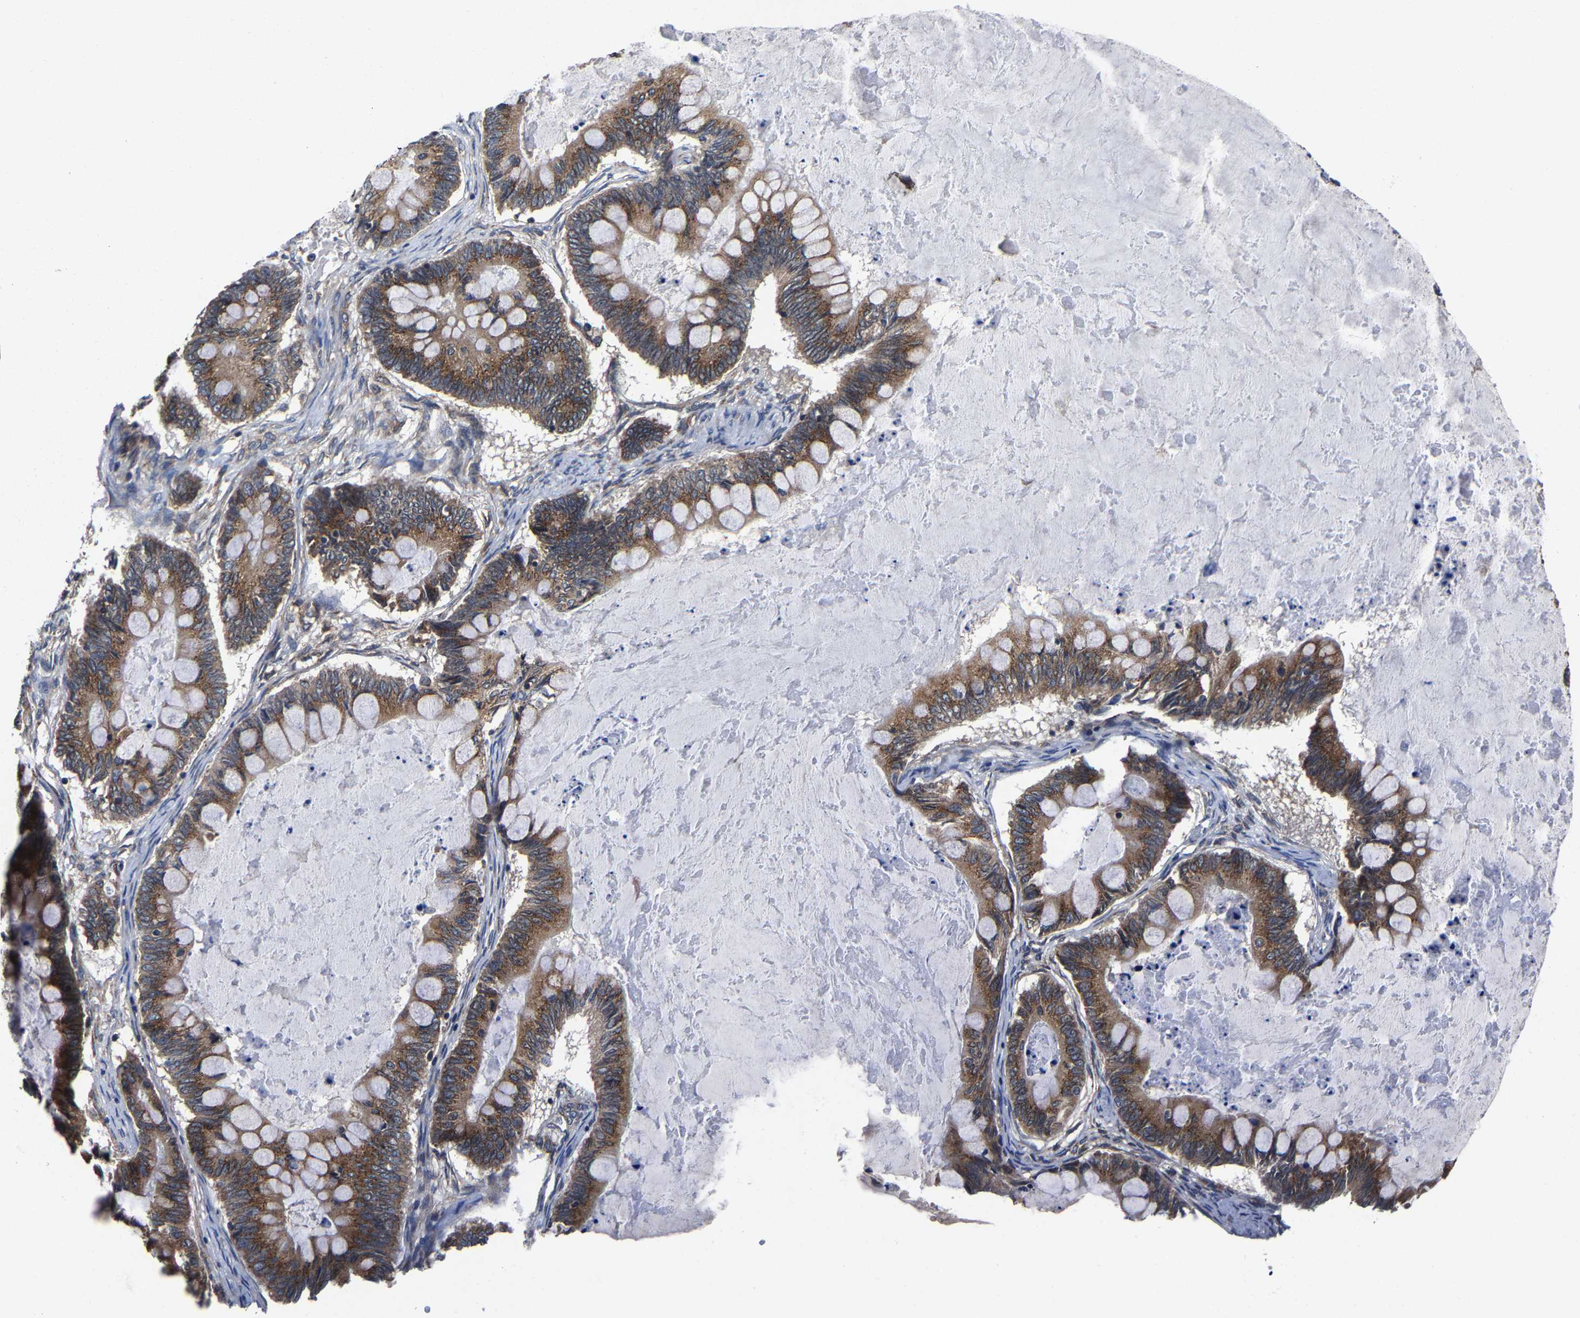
{"staining": {"intensity": "strong", "quantity": ">75%", "location": "cytoplasmic/membranous"}, "tissue": "ovarian cancer", "cell_type": "Tumor cells", "image_type": "cancer", "snomed": [{"axis": "morphology", "description": "Cystadenocarcinoma, mucinous, NOS"}, {"axis": "topography", "description": "Ovary"}], "caption": "IHC (DAB (3,3'-diaminobenzidine)) staining of human ovarian cancer shows strong cytoplasmic/membranous protein expression in about >75% of tumor cells.", "gene": "EBAG9", "patient": {"sex": "female", "age": 61}}